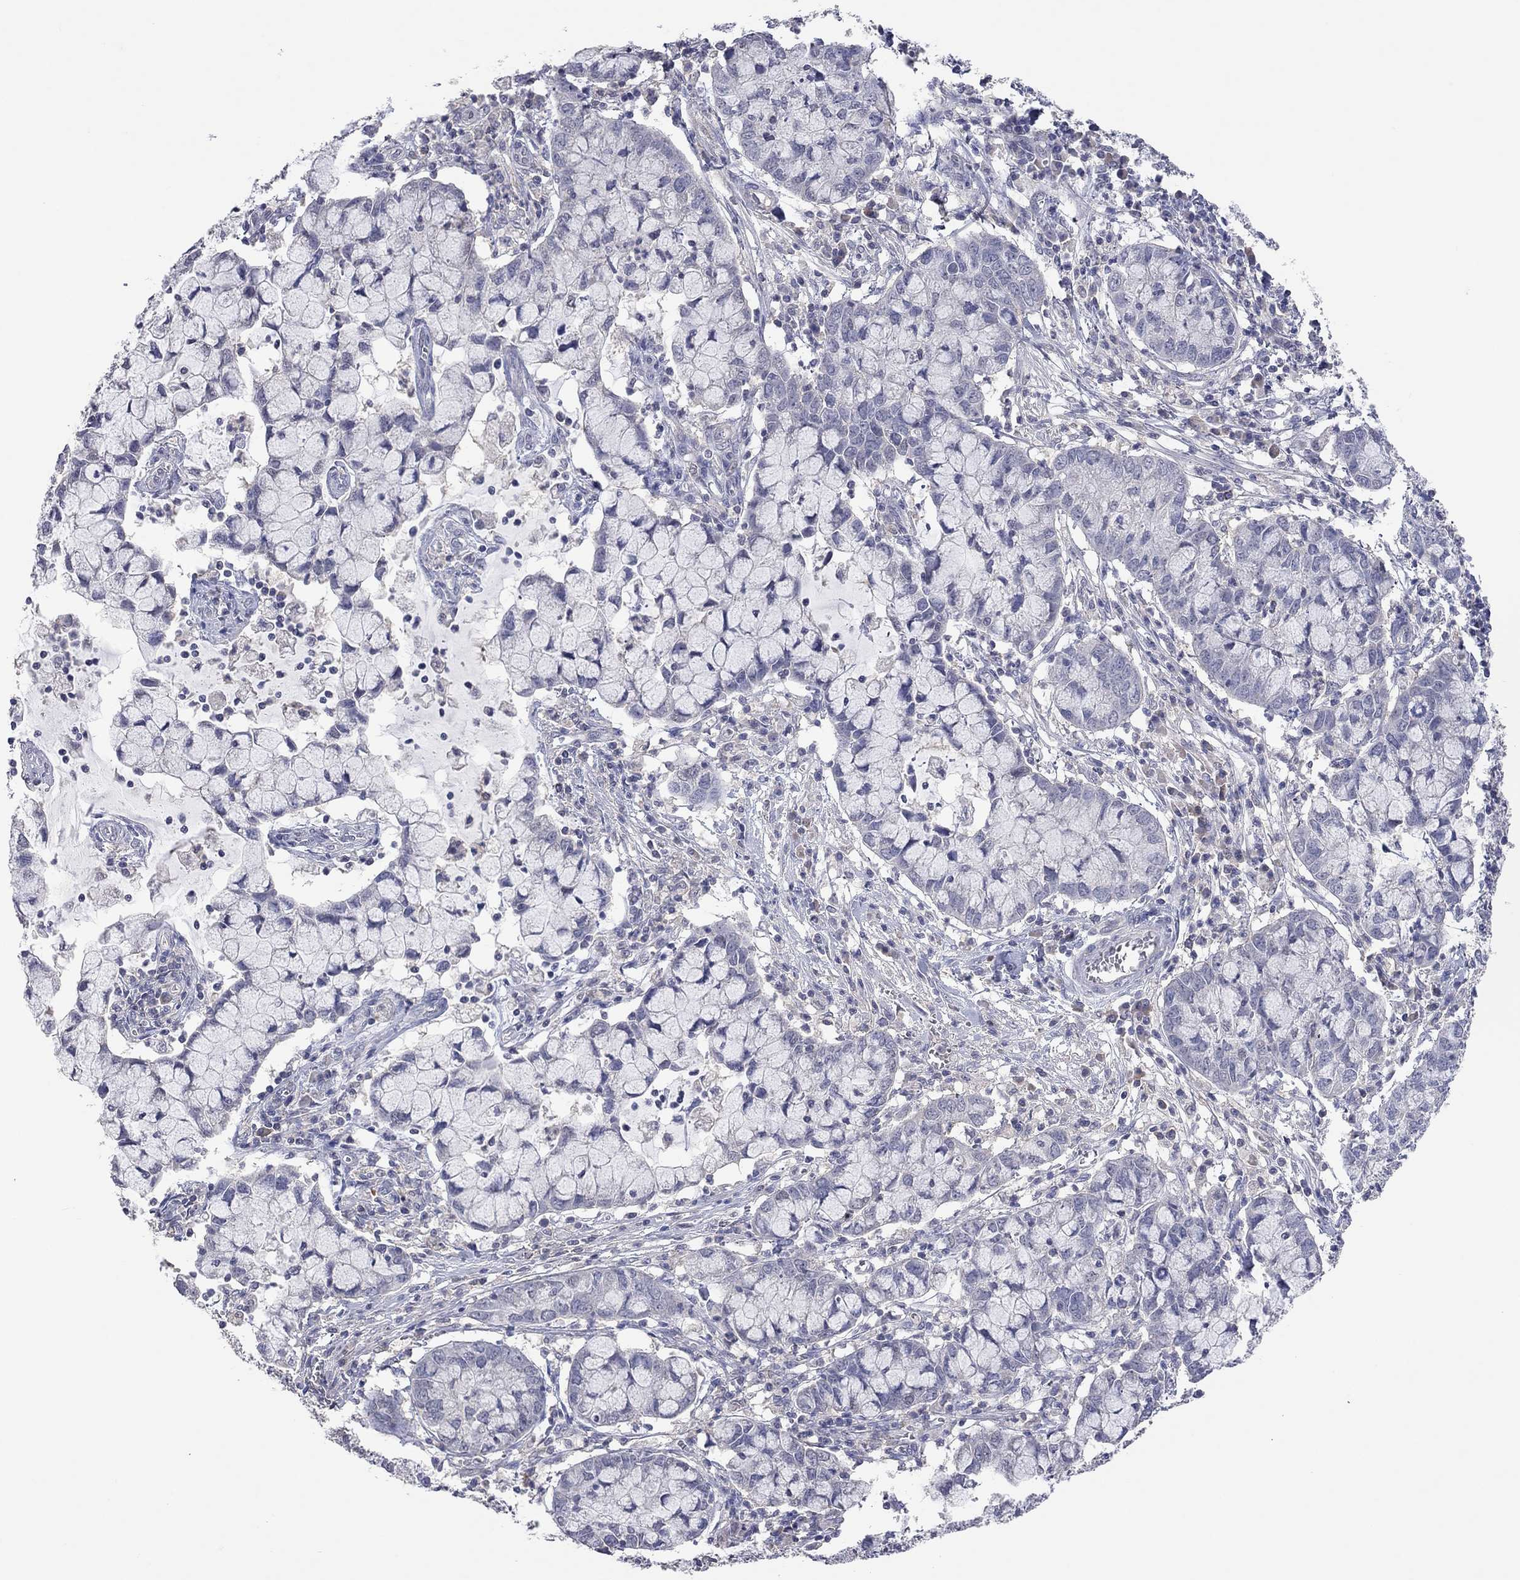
{"staining": {"intensity": "negative", "quantity": "none", "location": "none"}, "tissue": "cervical cancer", "cell_type": "Tumor cells", "image_type": "cancer", "snomed": [{"axis": "morphology", "description": "Adenocarcinoma, NOS"}, {"axis": "topography", "description": "Cervix"}], "caption": "This is a histopathology image of IHC staining of cervical cancer, which shows no expression in tumor cells. (Brightfield microscopy of DAB immunohistochemistry at high magnification).", "gene": "MMP13", "patient": {"sex": "female", "age": 40}}